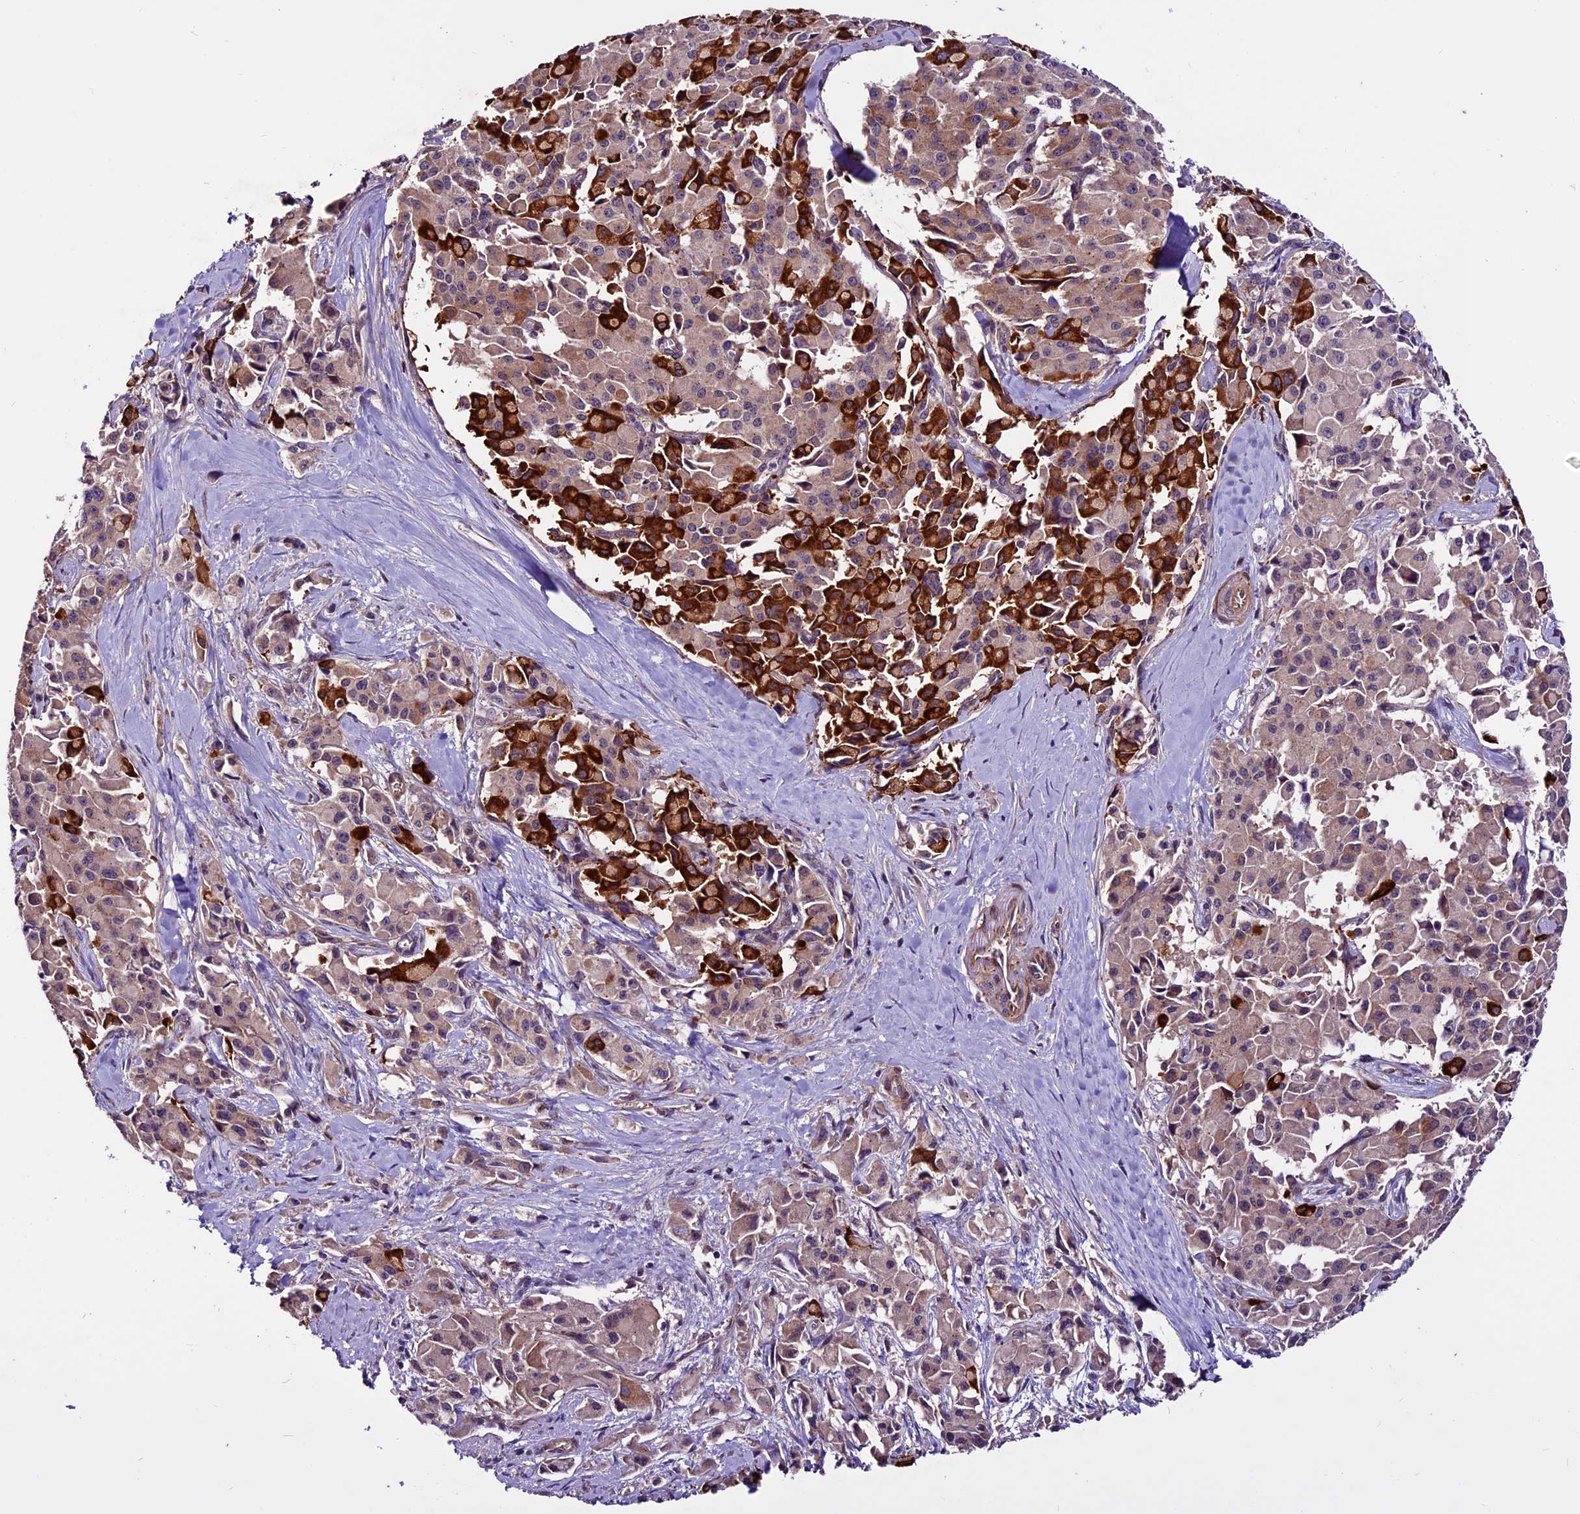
{"staining": {"intensity": "strong", "quantity": "25%-75%", "location": "cytoplasmic/membranous"}, "tissue": "pancreatic cancer", "cell_type": "Tumor cells", "image_type": "cancer", "snomed": [{"axis": "morphology", "description": "Adenocarcinoma, NOS"}, {"axis": "topography", "description": "Pancreas"}], "caption": "There is high levels of strong cytoplasmic/membranous expression in tumor cells of pancreatic cancer, as demonstrated by immunohistochemical staining (brown color).", "gene": "RINL", "patient": {"sex": "male", "age": 65}}